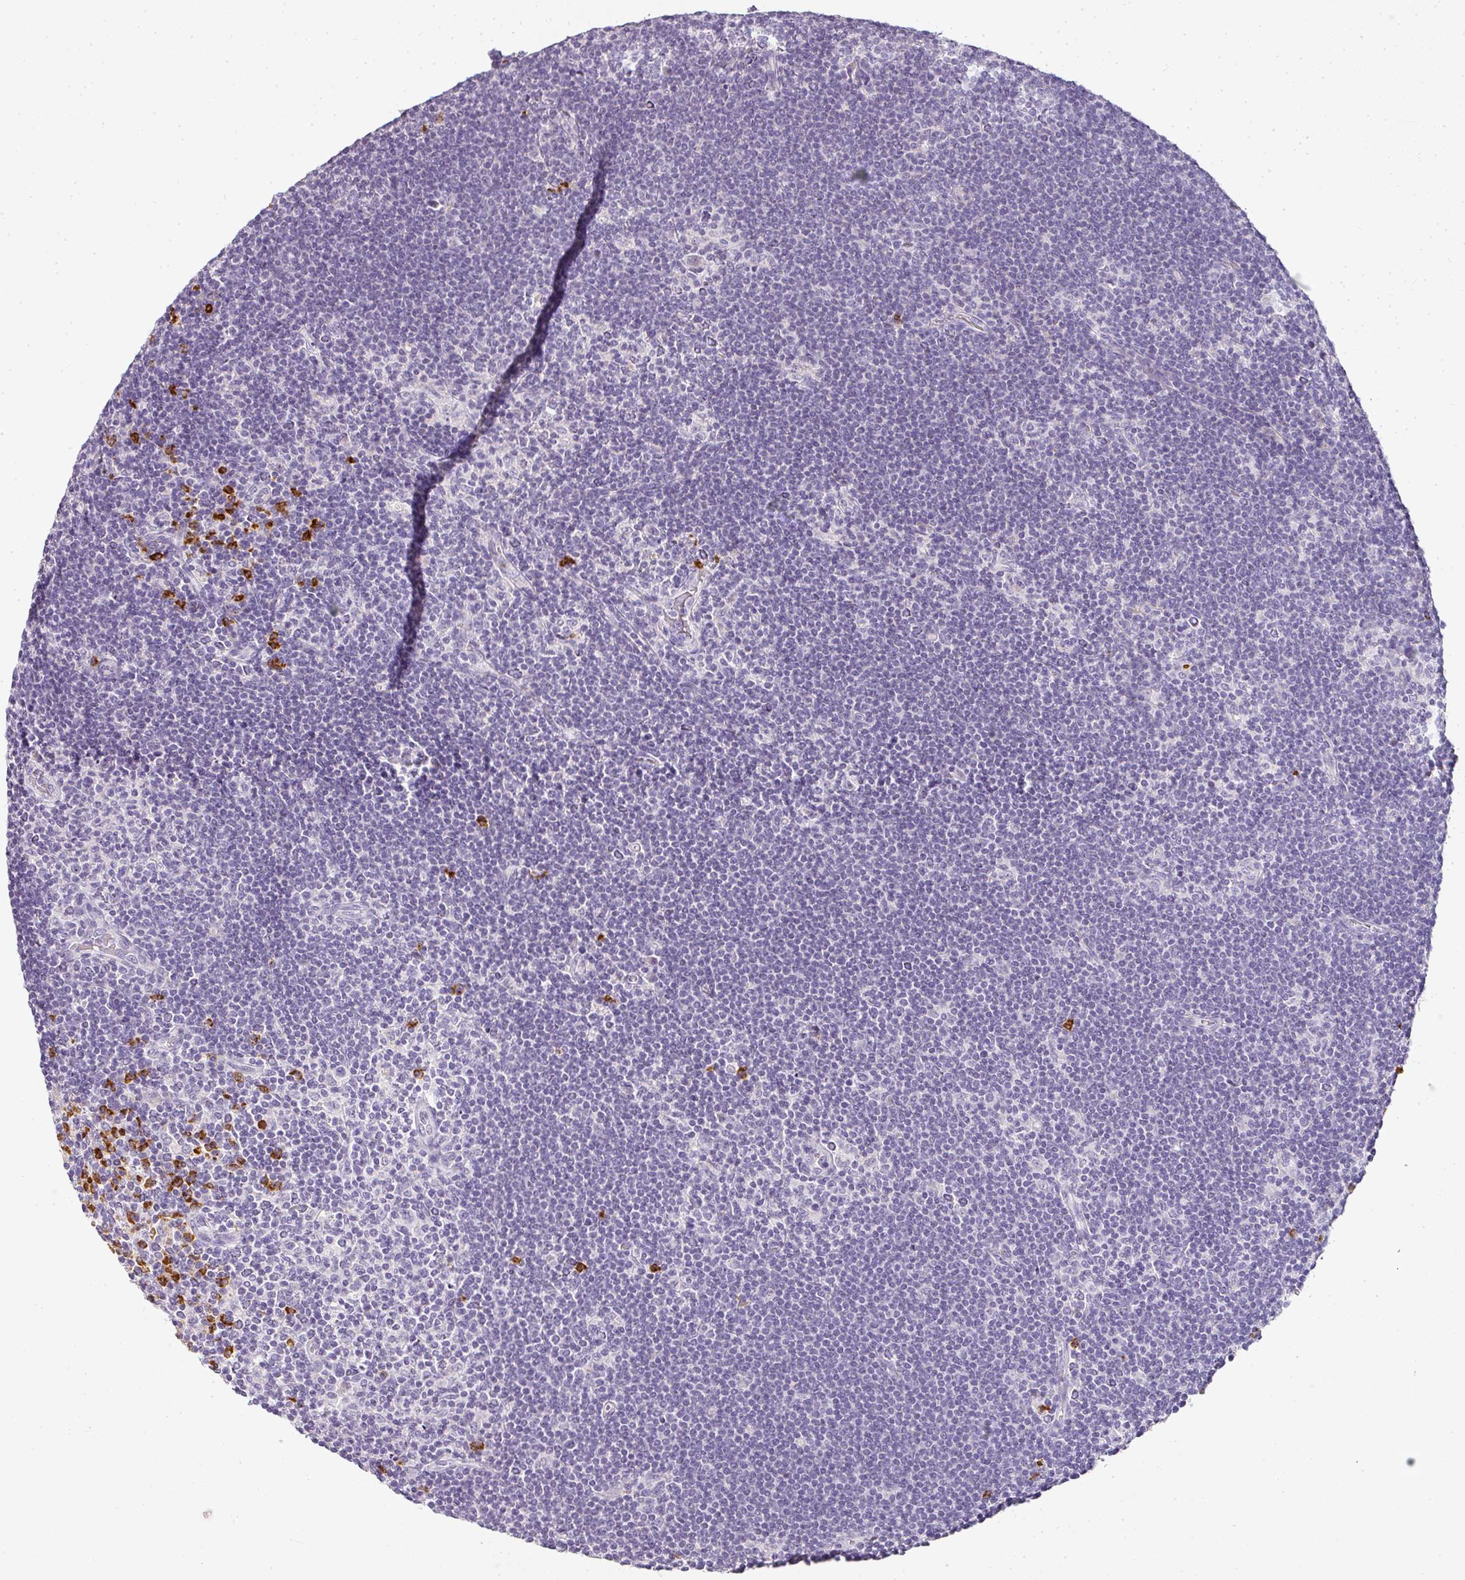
{"staining": {"intensity": "negative", "quantity": "none", "location": "none"}, "tissue": "lymphoma", "cell_type": "Tumor cells", "image_type": "cancer", "snomed": [{"axis": "morphology", "description": "Hodgkin's disease, NOS"}, {"axis": "topography", "description": "Lymph node"}], "caption": "Protein analysis of Hodgkin's disease displays no significant positivity in tumor cells.", "gene": "CAMP", "patient": {"sex": "female", "age": 57}}